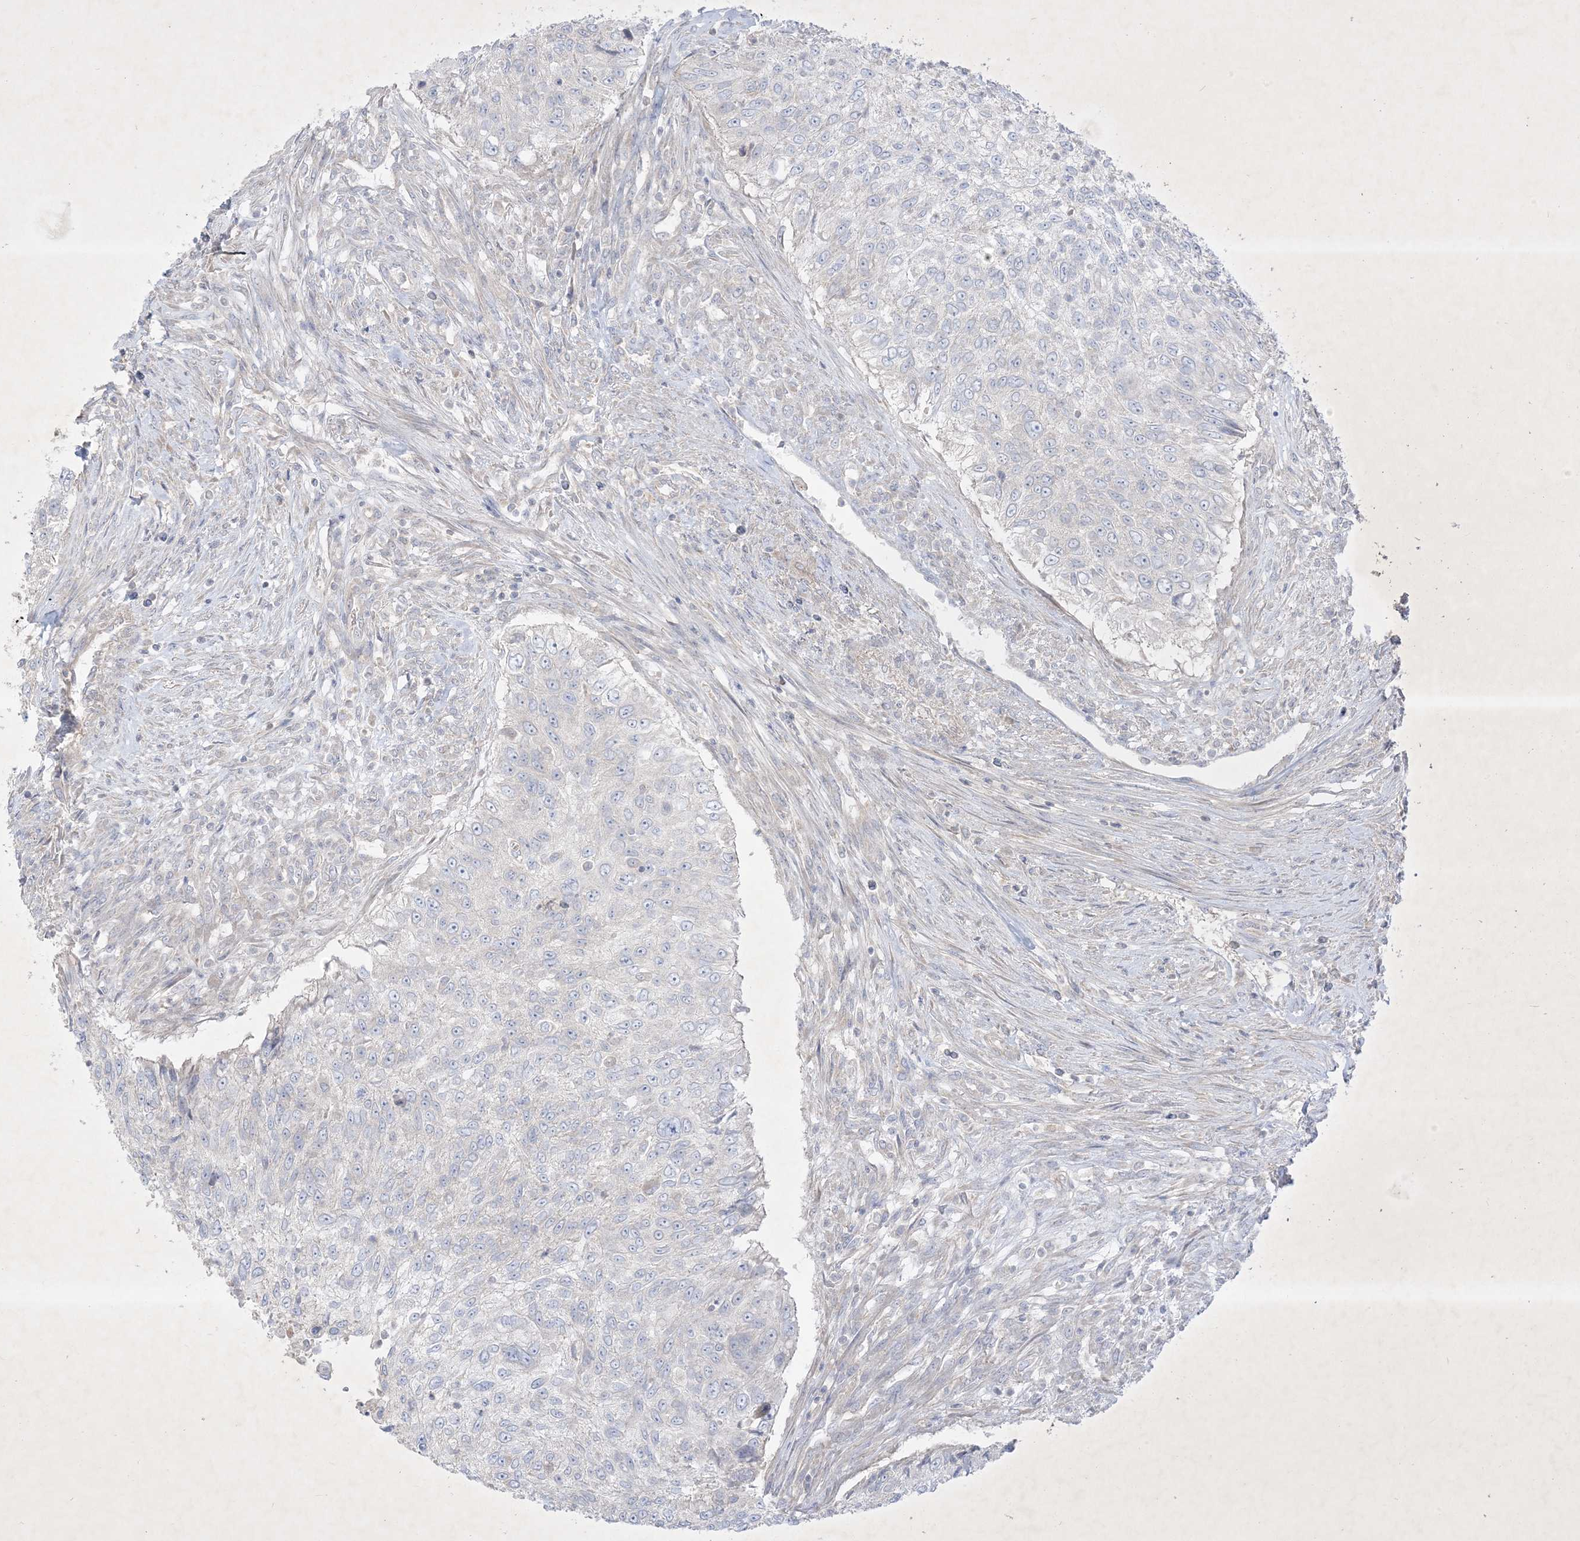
{"staining": {"intensity": "negative", "quantity": "none", "location": "none"}, "tissue": "urothelial cancer", "cell_type": "Tumor cells", "image_type": "cancer", "snomed": [{"axis": "morphology", "description": "Urothelial carcinoma, High grade"}, {"axis": "topography", "description": "Urinary bladder"}], "caption": "This is an IHC photomicrograph of human high-grade urothelial carcinoma. There is no positivity in tumor cells.", "gene": "PLEKHA3", "patient": {"sex": "female", "age": 60}}